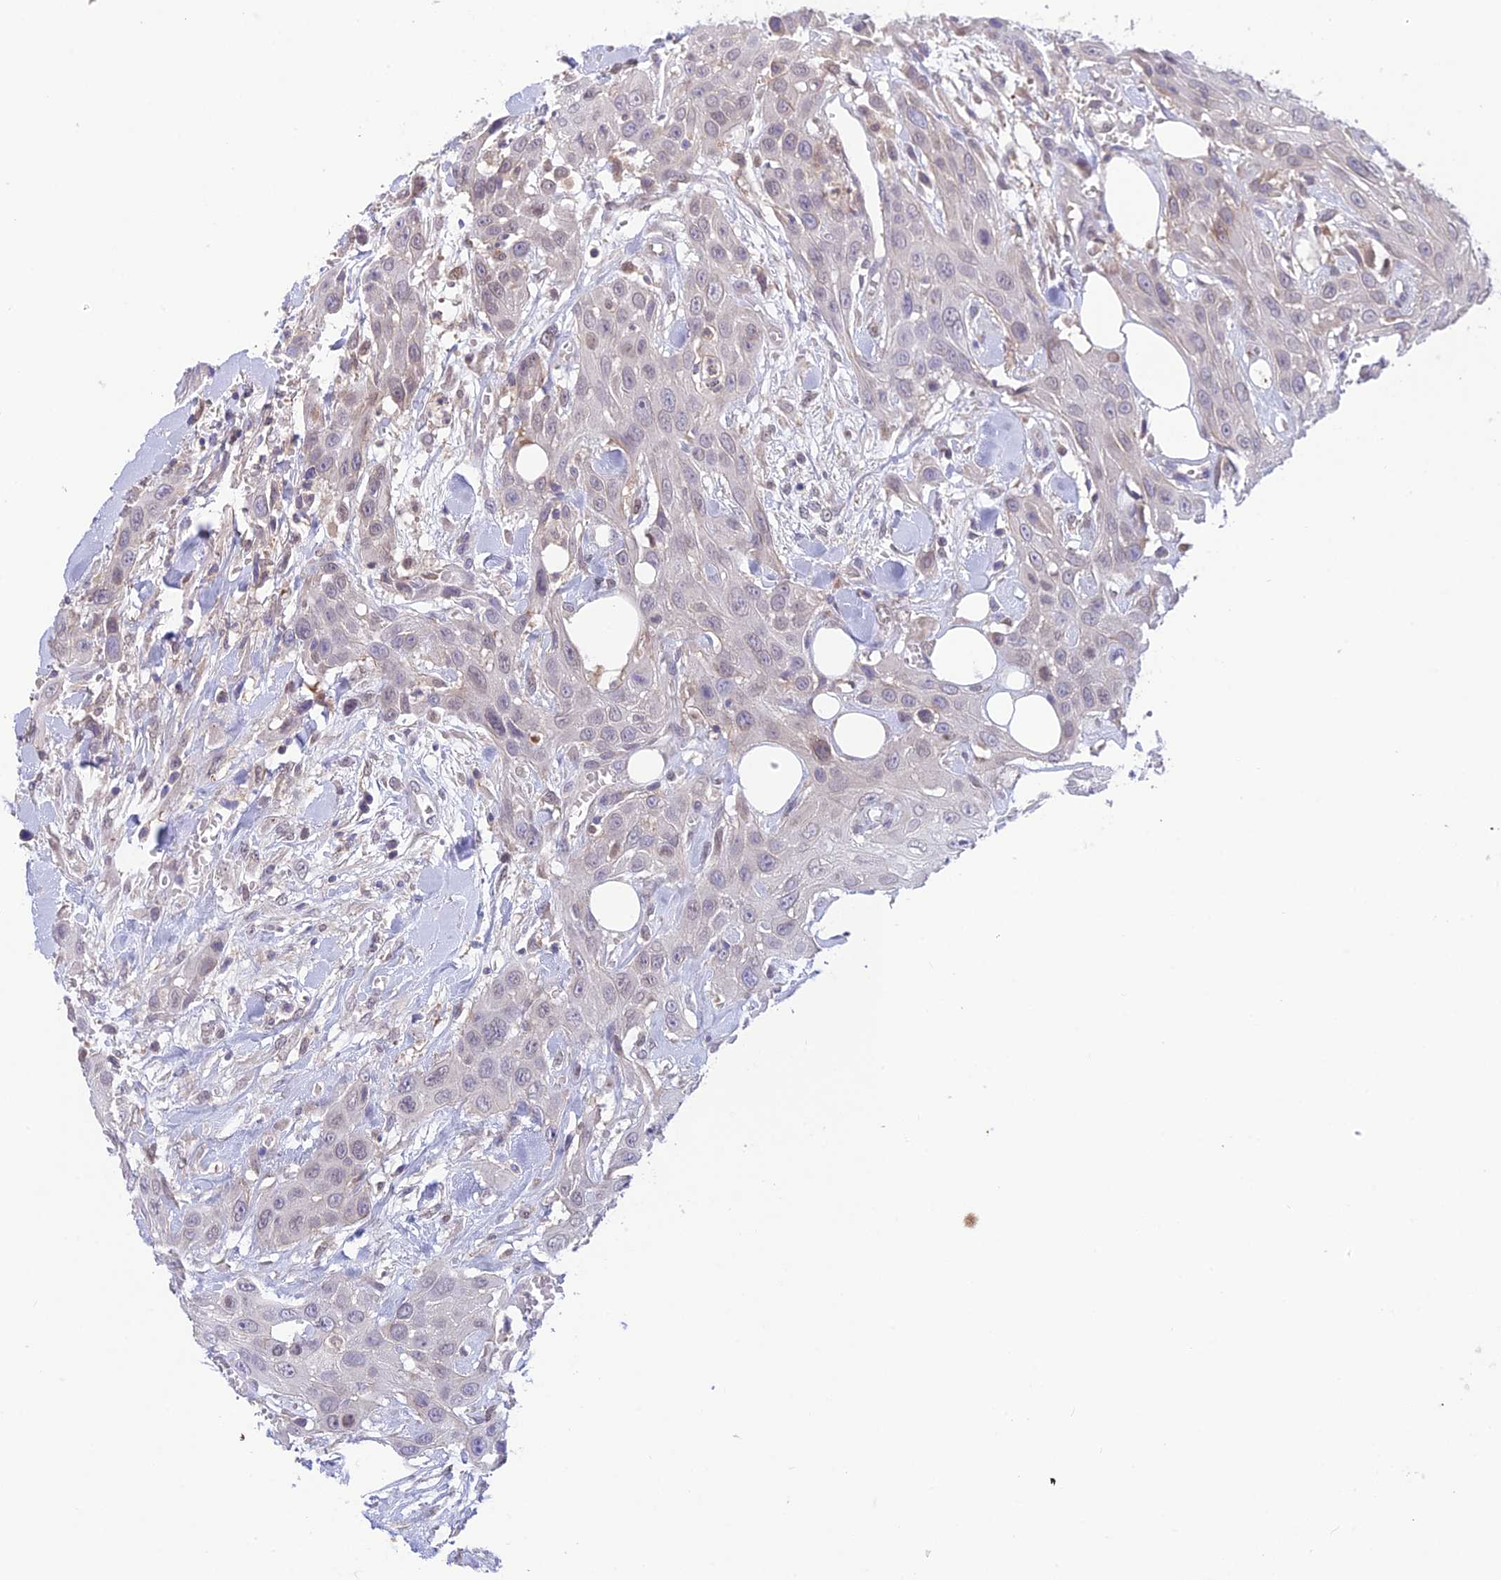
{"staining": {"intensity": "weak", "quantity": "<25%", "location": "cytoplasmic/membranous"}, "tissue": "head and neck cancer", "cell_type": "Tumor cells", "image_type": "cancer", "snomed": [{"axis": "morphology", "description": "Squamous cell carcinoma, NOS"}, {"axis": "topography", "description": "Head-Neck"}], "caption": "IHC of head and neck cancer (squamous cell carcinoma) displays no expression in tumor cells. (Immunohistochemistry, brightfield microscopy, high magnification).", "gene": "BMT2", "patient": {"sex": "male", "age": 81}}